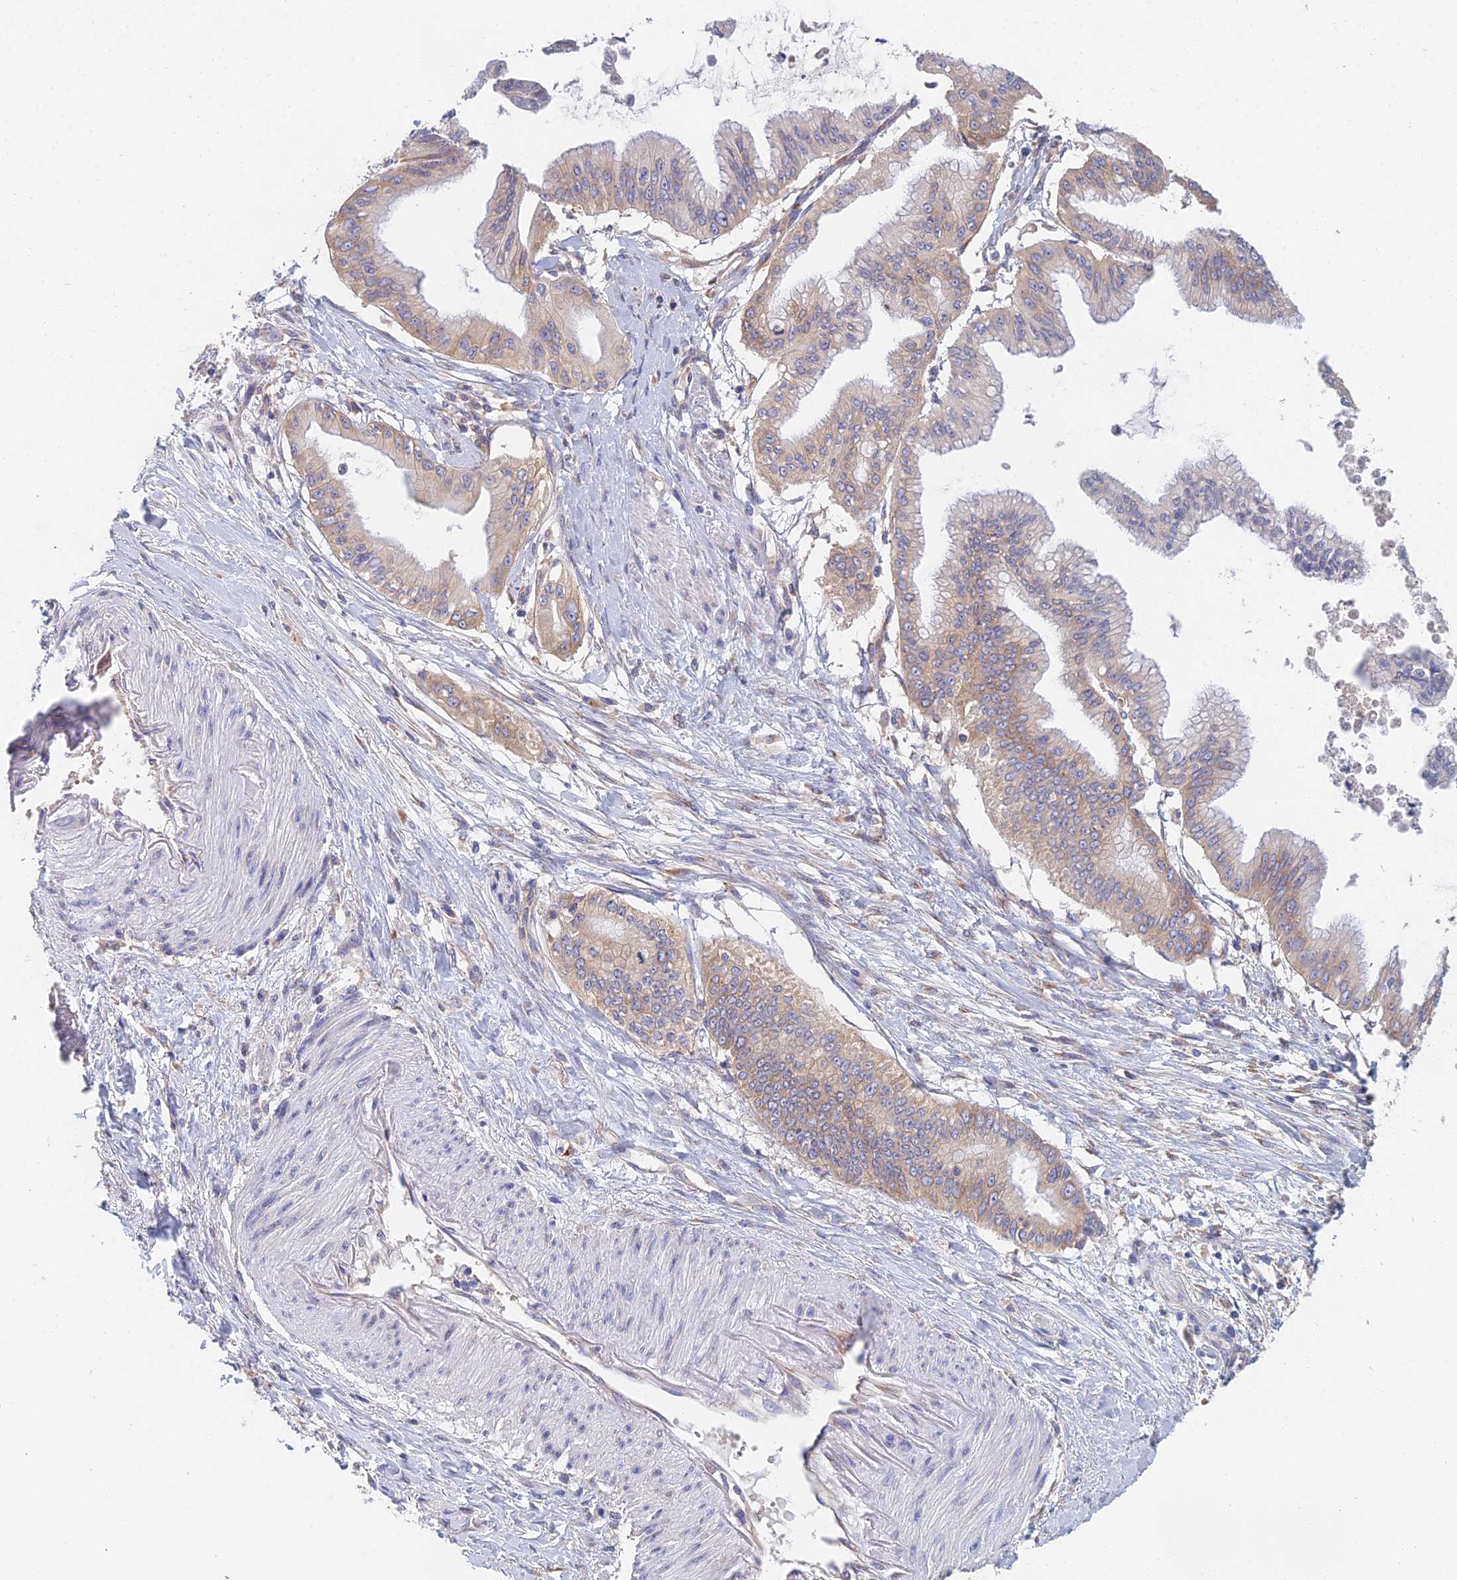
{"staining": {"intensity": "weak", "quantity": "25%-75%", "location": "cytoplasmic/membranous"}, "tissue": "pancreatic cancer", "cell_type": "Tumor cells", "image_type": "cancer", "snomed": [{"axis": "morphology", "description": "Adenocarcinoma, NOS"}, {"axis": "topography", "description": "Pancreas"}], "caption": "High-power microscopy captured an immunohistochemistry (IHC) micrograph of pancreatic adenocarcinoma, revealing weak cytoplasmic/membranous positivity in approximately 25%-75% of tumor cells.", "gene": "ELOF1", "patient": {"sex": "male", "age": 46}}